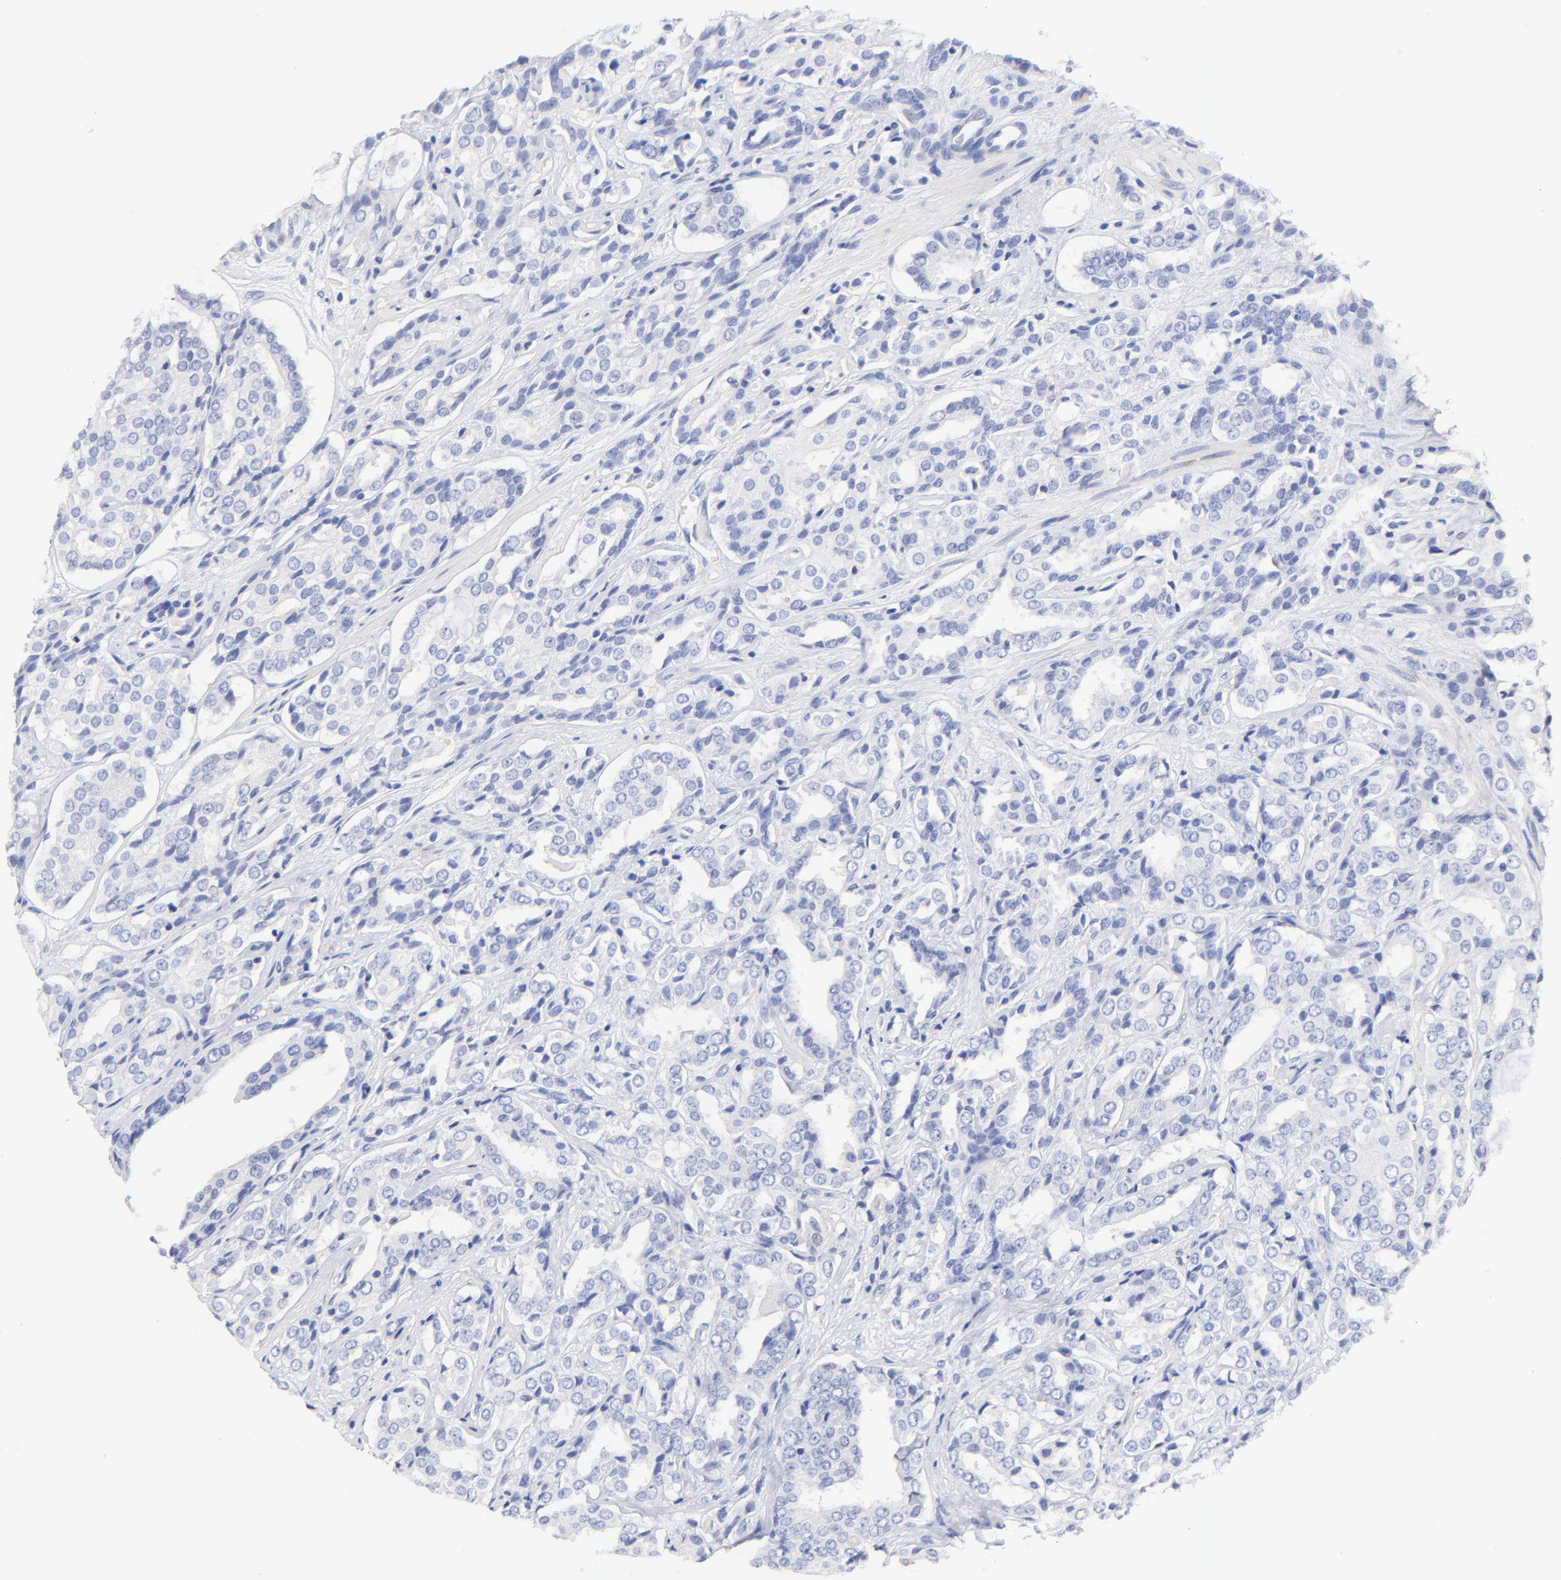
{"staining": {"intensity": "negative", "quantity": "none", "location": "none"}, "tissue": "prostate cancer", "cell_type": "Tumor cells", "image_type": "cancer", "snomed": [{"axis": "morphology", "description": "Adenocarcinoma, Medium grade"}, {"axis": "topography", "description": "Prostate"}], "caption": "A micrograph of prostate cancer stained for a protein shows no brown staining in tumor cells. (DAB (3,3'-diaminobenzidine) immunohistochemistry visualized using brightfield microscopy, high magnification).", "gene": "HORMAD2", "patient": {"sex": "male", "age": 60}}